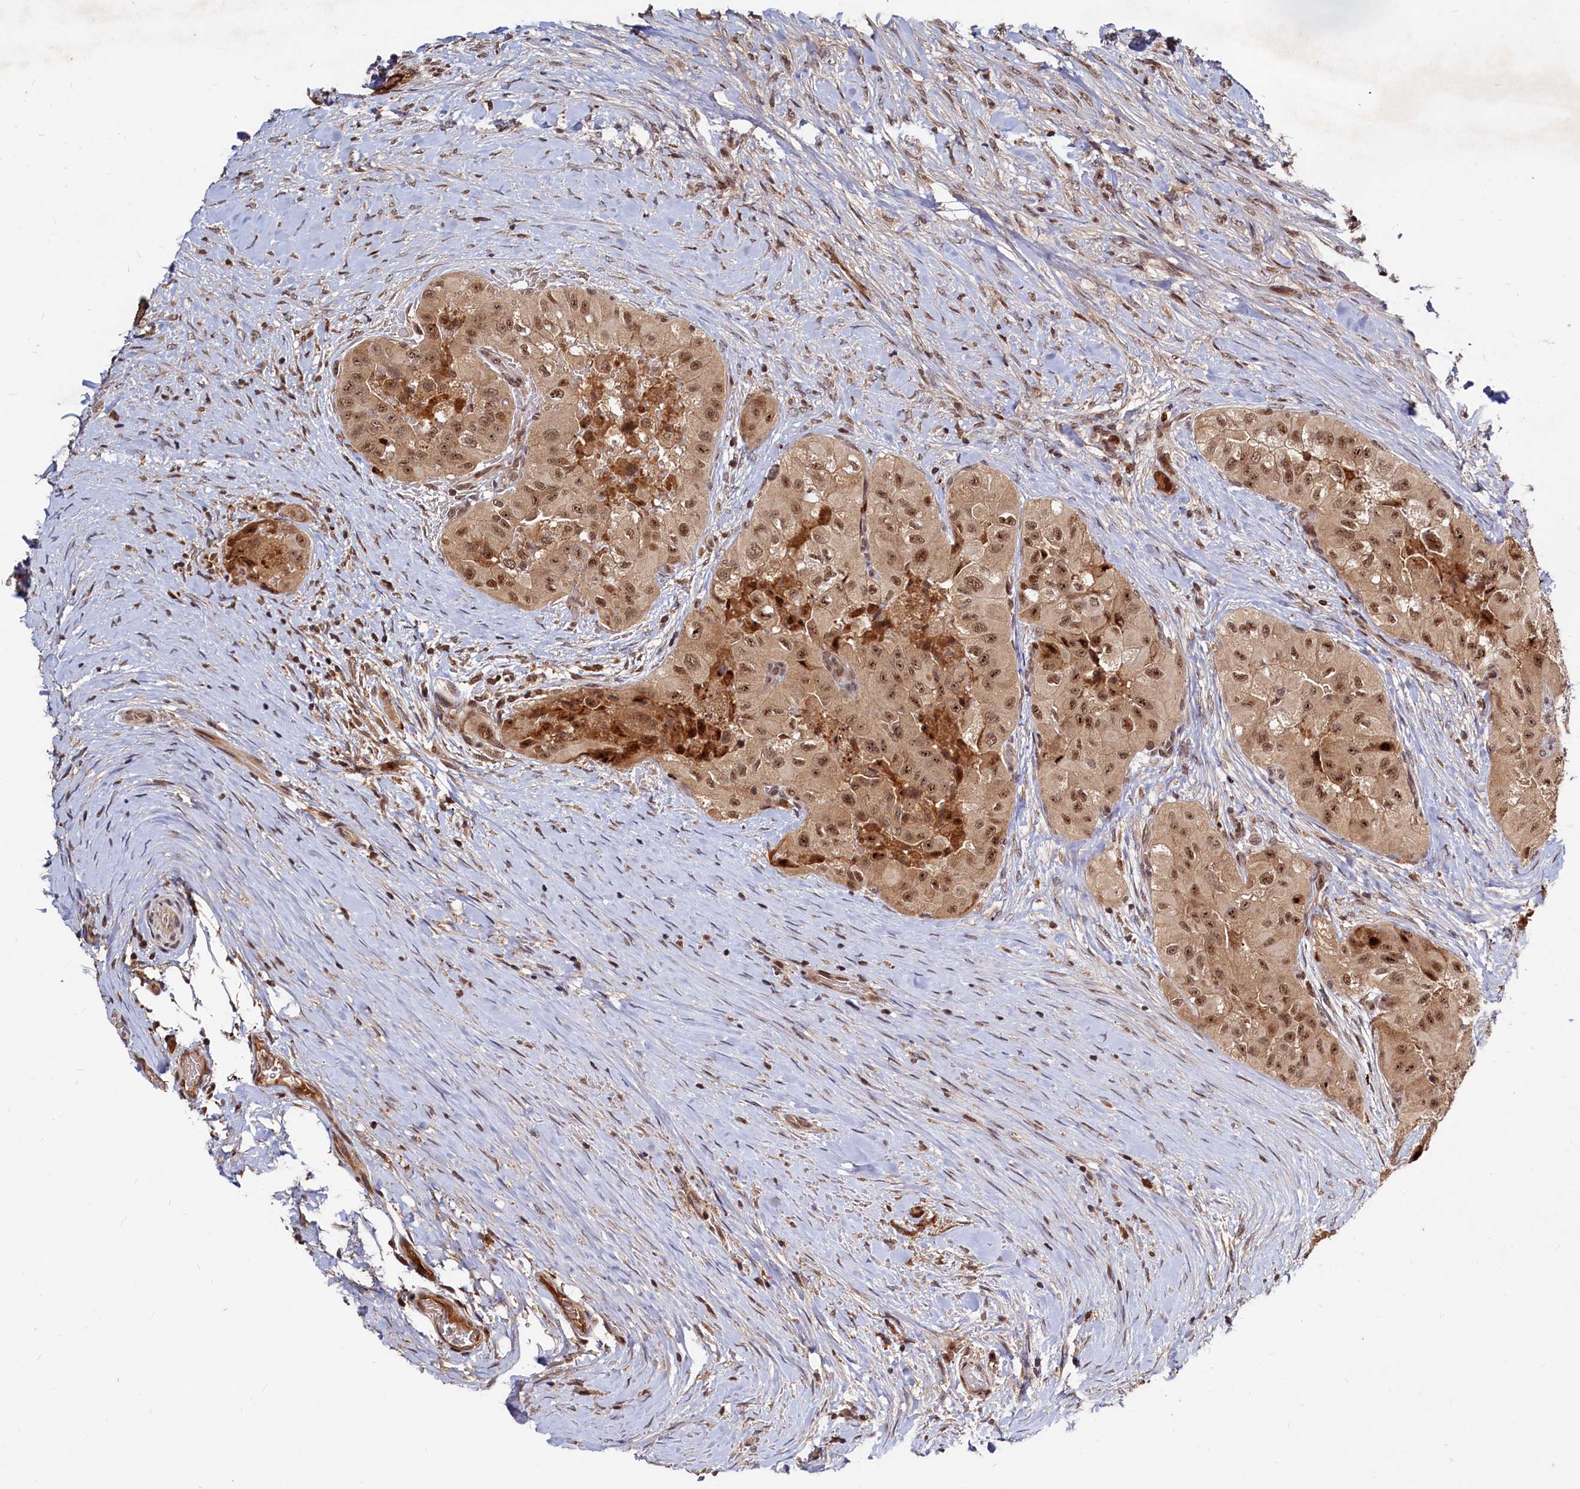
{"staining": {"intensity": "moderate", "quantity": ">75%", "location": "nuclear"}, "tissue": "thyroid cancer", "cell_type": "Tumor cells", "image_type": "cancer", "snomed": [{"axis": "morphology", "description": "Papillary adenocarcinoma, NOS"}, {"axis": "topography", "description": "Thyroid gland"}], "caption": "This micrograph exhibits IHC staining of human thyroid cancer (papillary adenocarcinoma), with medium moderate nuclear expression in approximately >75% of tumor cells.", "gene": "TRAPPC4", "patient": {"sex": "female", "age": 59}}